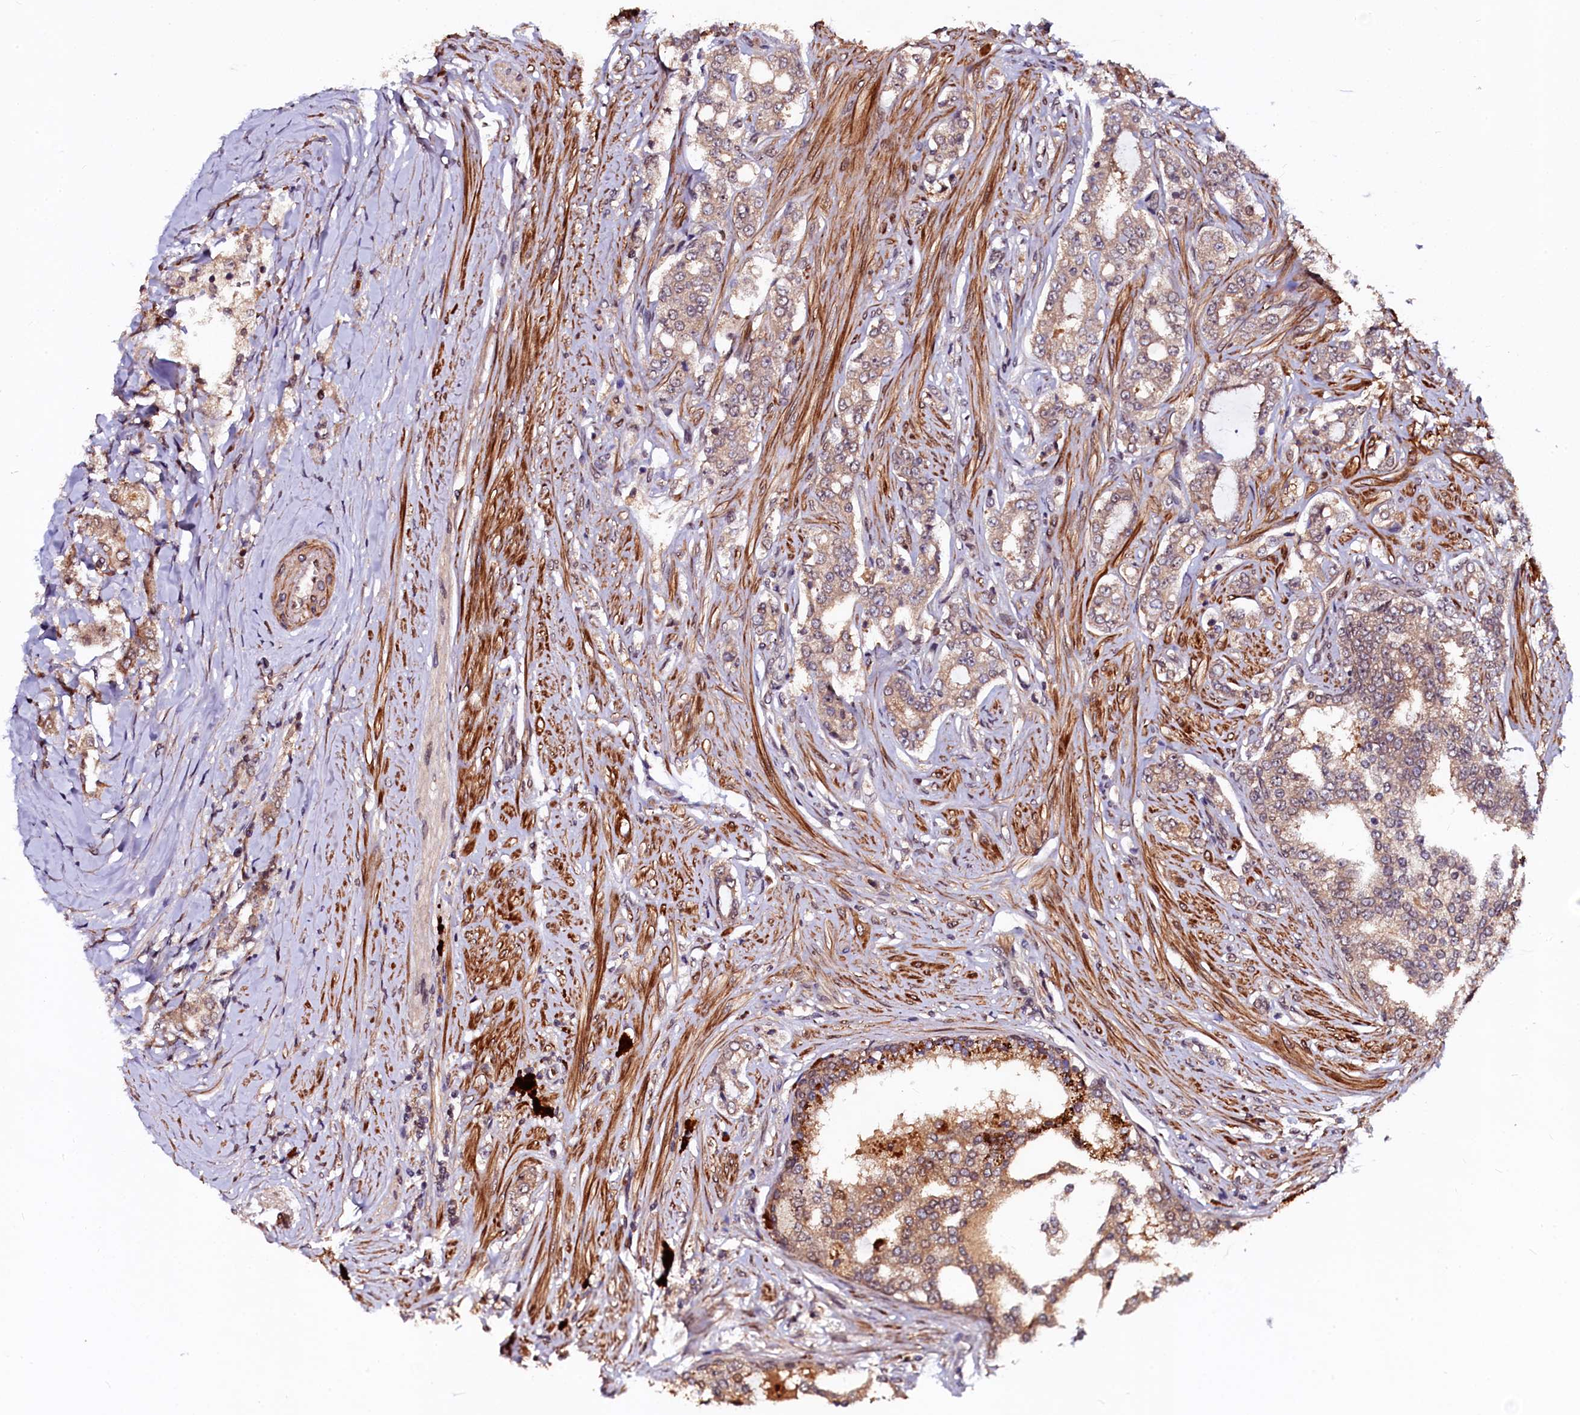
{"staining": {"intensity": "weak", "quantity": ">75%", "location": "cytoplasmic/membranous"}, "tissue": "prostate cancer", "cell_type": "Tumor cells", "image_type": "cancer", "snomed": [{"axis": "morphology", "description": "Adenocarcinoma, High grade"}, {"axis": "topography", "description": "Prostate"}], "caption": "Weak cytoplasmic/membranous protein staining is present in approximately >75% of tumor cells in adenocarcinoma (high-grade) (prostate).", "gene": "N4BP1", "patient": {"sex": "male", "age": 64}}